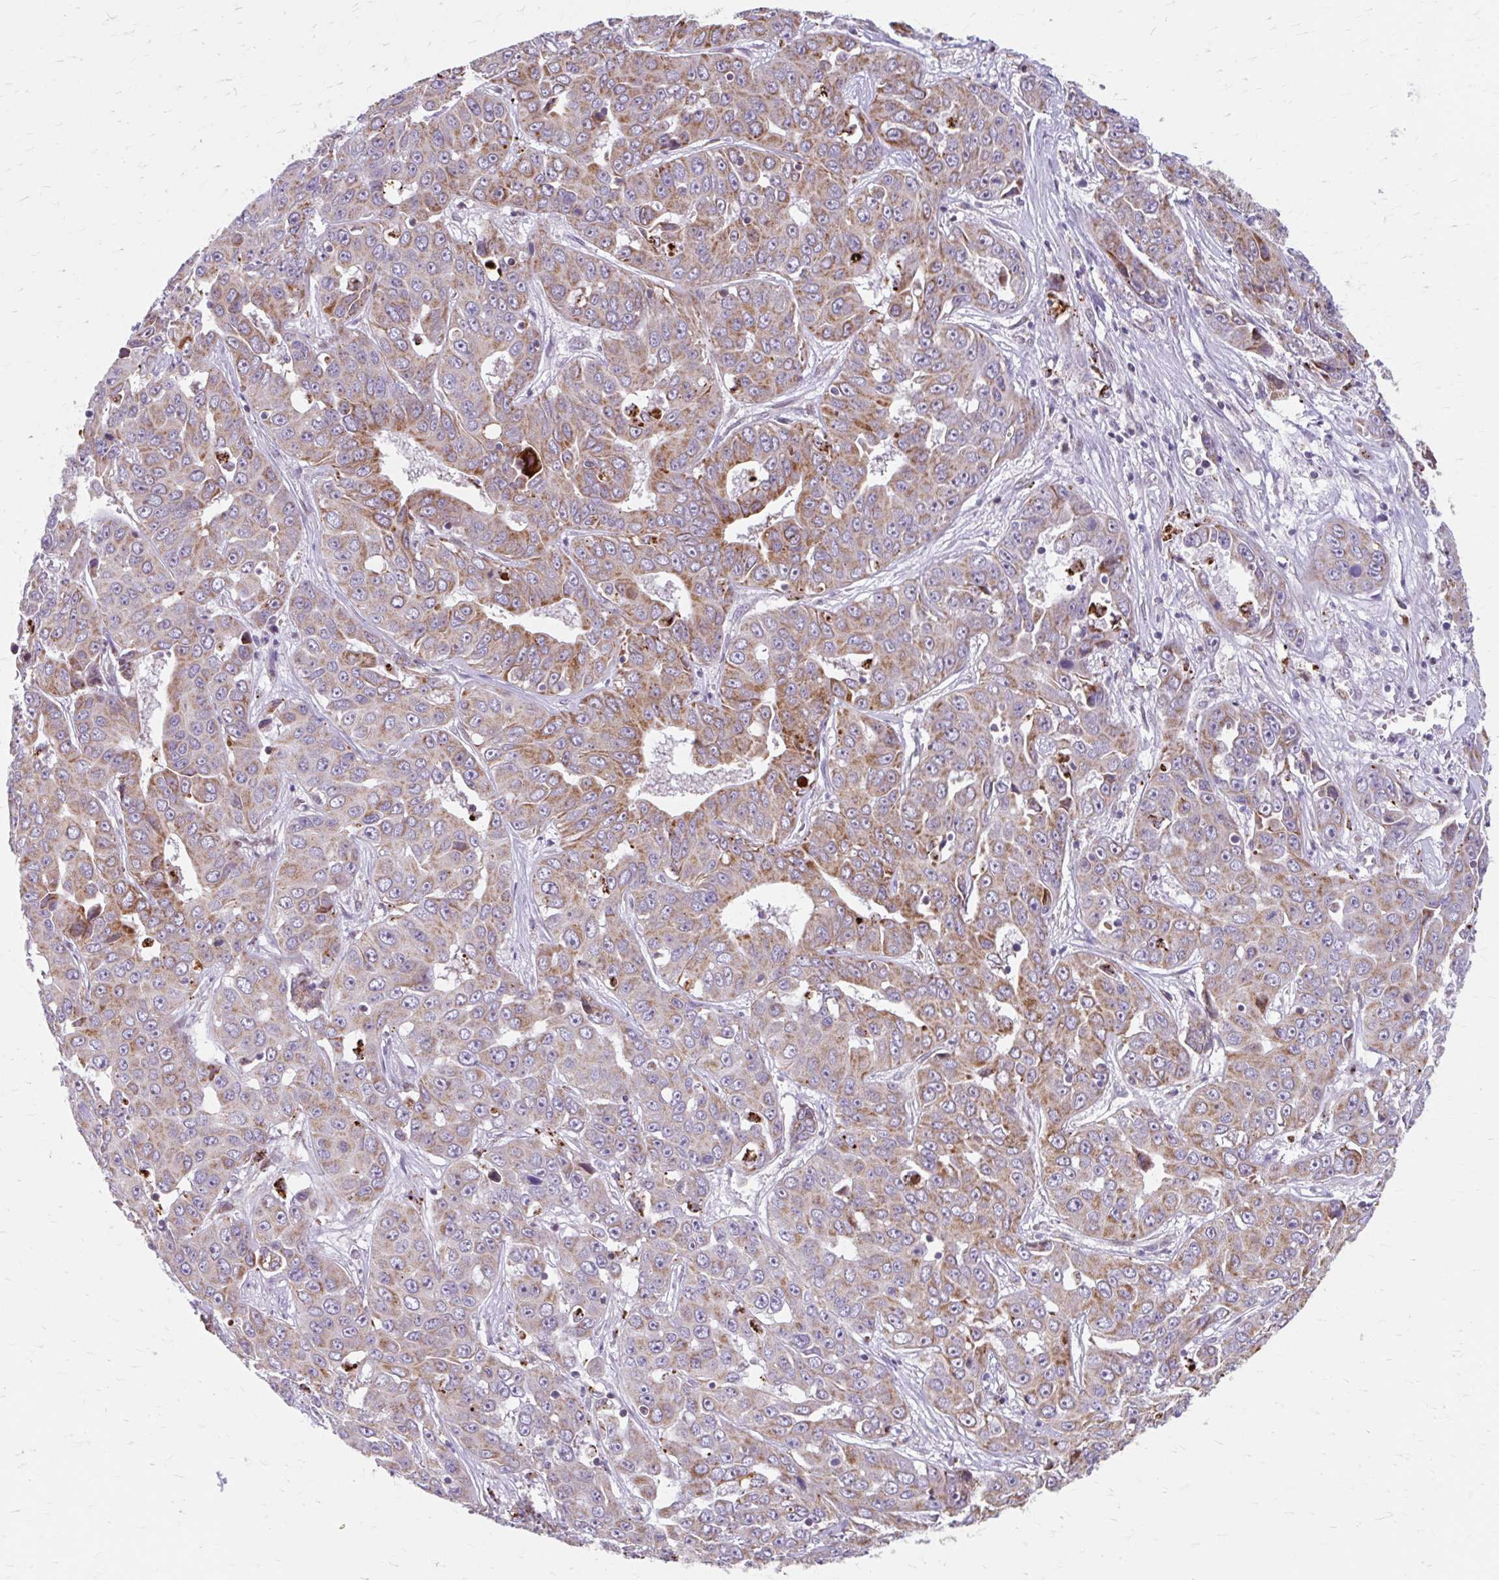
{"staining": {"intensity": "moderate", "quantity": ">75%", "location": "cytoplasmic/membranous"}, "tissue": "liver cancer", "cell_type": "Tumor cells", "image_type": "cancer", "snomed": [{"axis": "morphology", "description": "Cholangiocarcinoma"}, {"axis": "topography", "description": "Liver"}], "caption": "This histopathology image exhibits immunohistochemistry (IHC) staining of human cholangiocarcinoma (liver), with medium moderate cytoplasmic/membranous positivity in about >75% of tumor cells.", "gene": "BEAN1", "patient": {"sex": "female", "age": 52}}